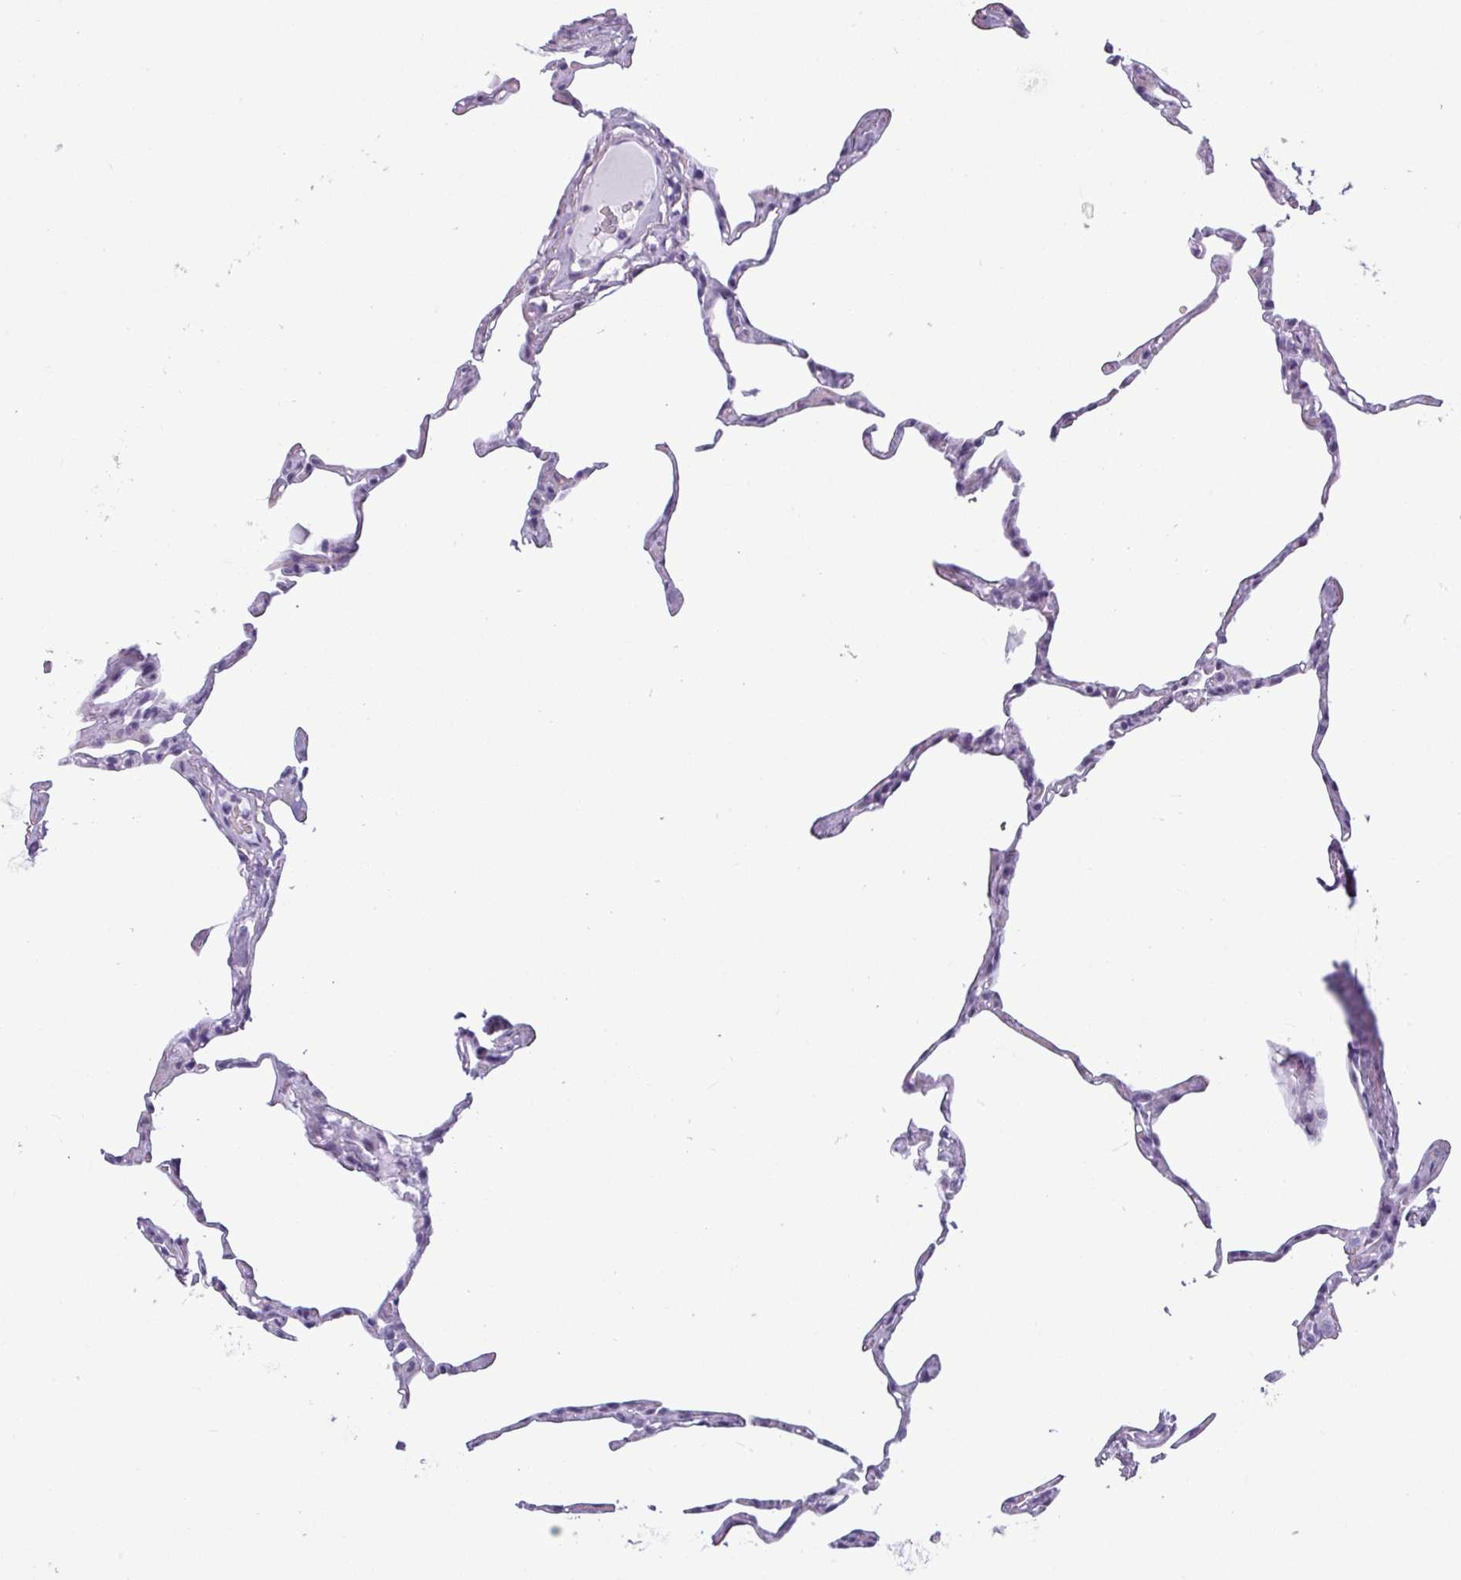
{"staining": {"intensity": "negative", "quantity": "none", "location": "none"}, "tissue": "lung", "cell_type": "Alveolar cells", "image_type": "normal", "snomed": [{"axis": "morphology", "description": "Normal tissue, NOS"}, {"axis": "topography", "description": "Lung"}], "caption": "Histopathology image shows no significant protein staining in alveolar cells of benign lung. (Brightfield microscopy of DAB immunohistochemistry at high magnification).", "gene": "SRGAP1", "patient": {"sex": "male", "age": 65}}